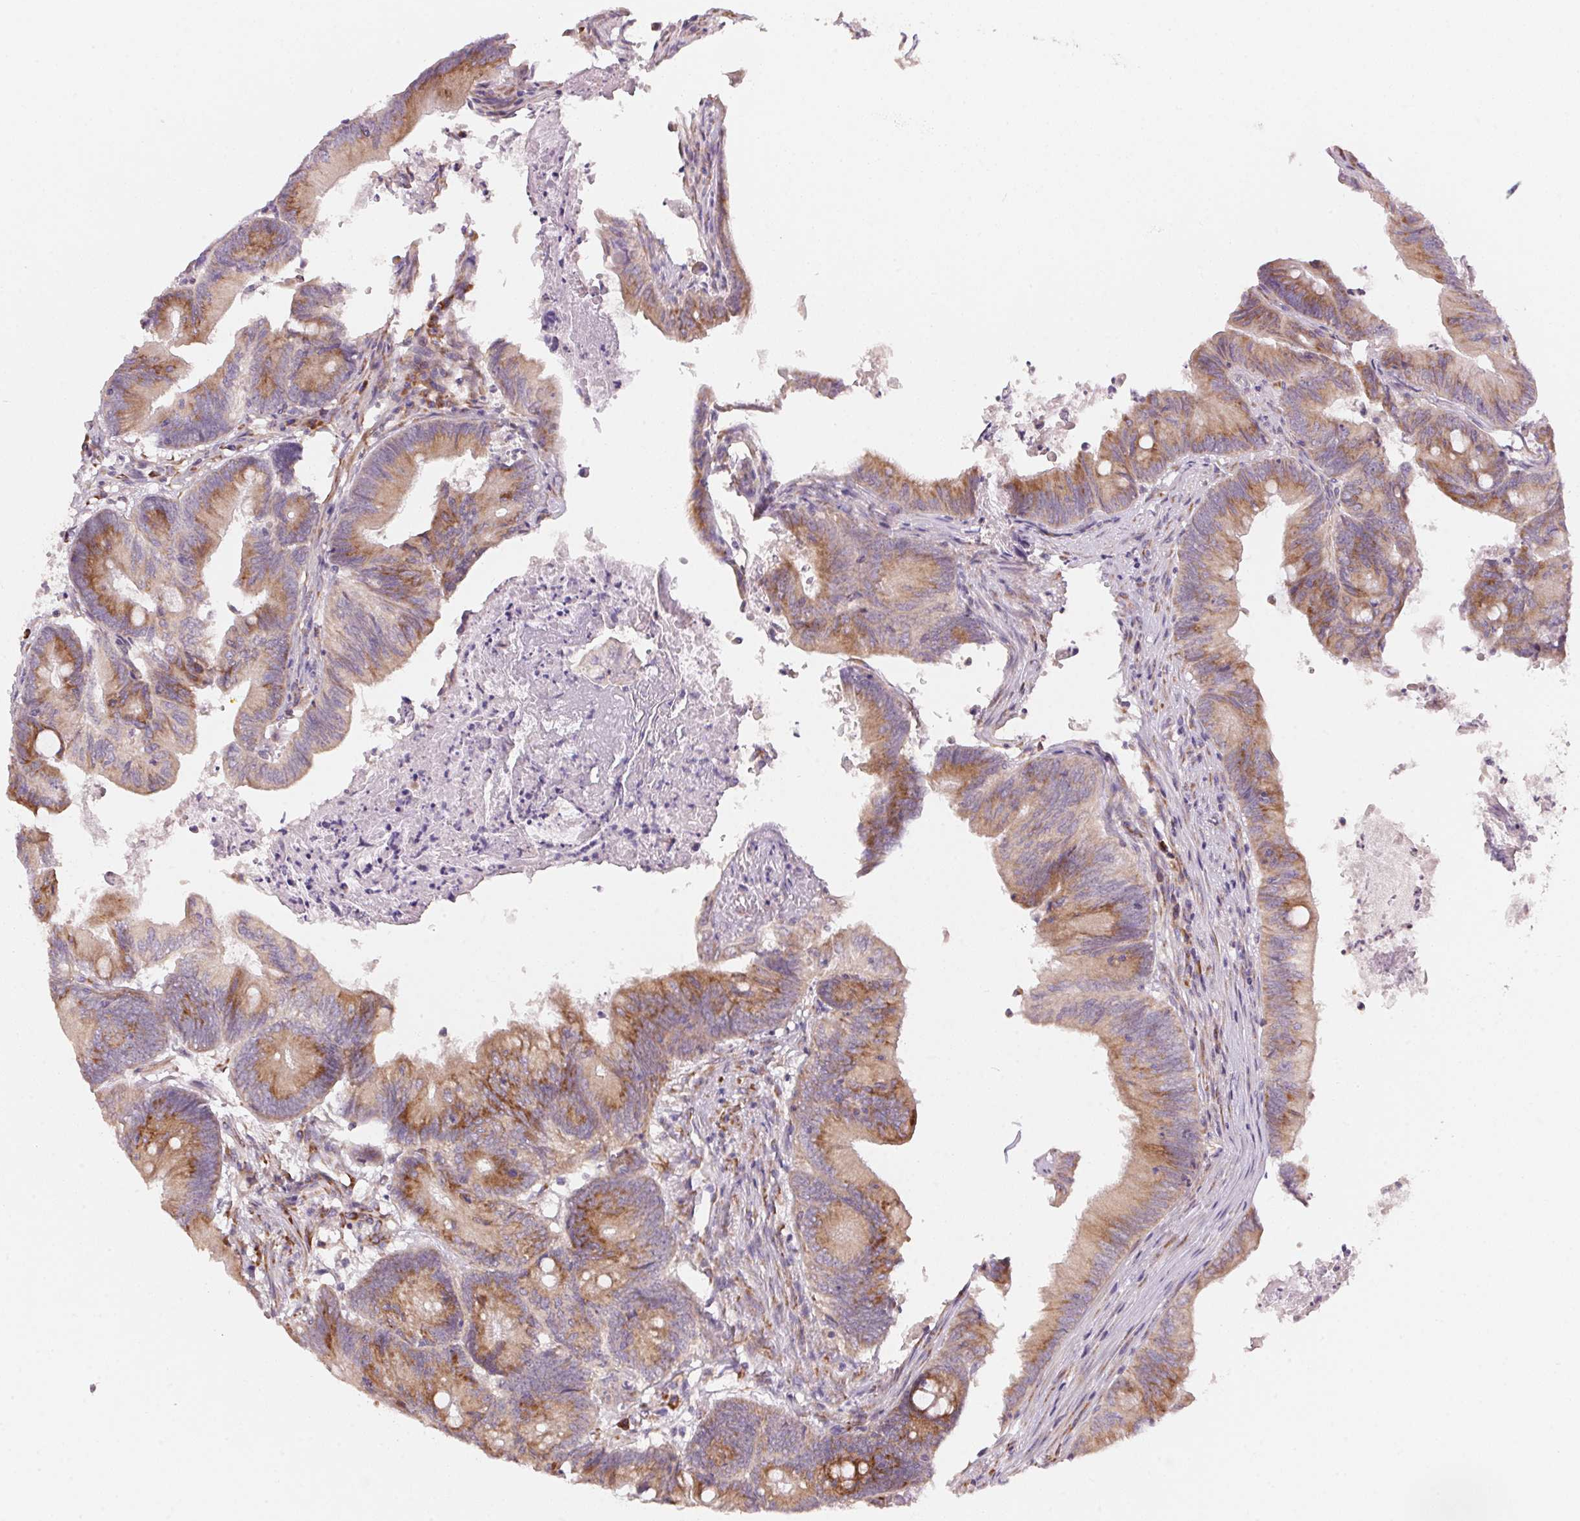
{"staining": {"intensity": "moderate", "quantity": "25%-75%", "location": "cytoplasmic/membranous"}, "tissue": "colorectal cancer", "cell_type": "Tumor cells", "image_type": "cancer", "snomed": [{"axis": "morphology", "description": "Adenocarcinoma, NOS"}, {"axis": "topography", "description": "Colon"}], "caption": "Moderate cytoplasmic/membranous staining for a protein is identified in about 25%-75% of tumor cells of colorectal cancer (adenocarcinoma) using immunohistochemistry.", "gene": "BLOC1S2", "patient": {"sex": "female", "age": 70}}